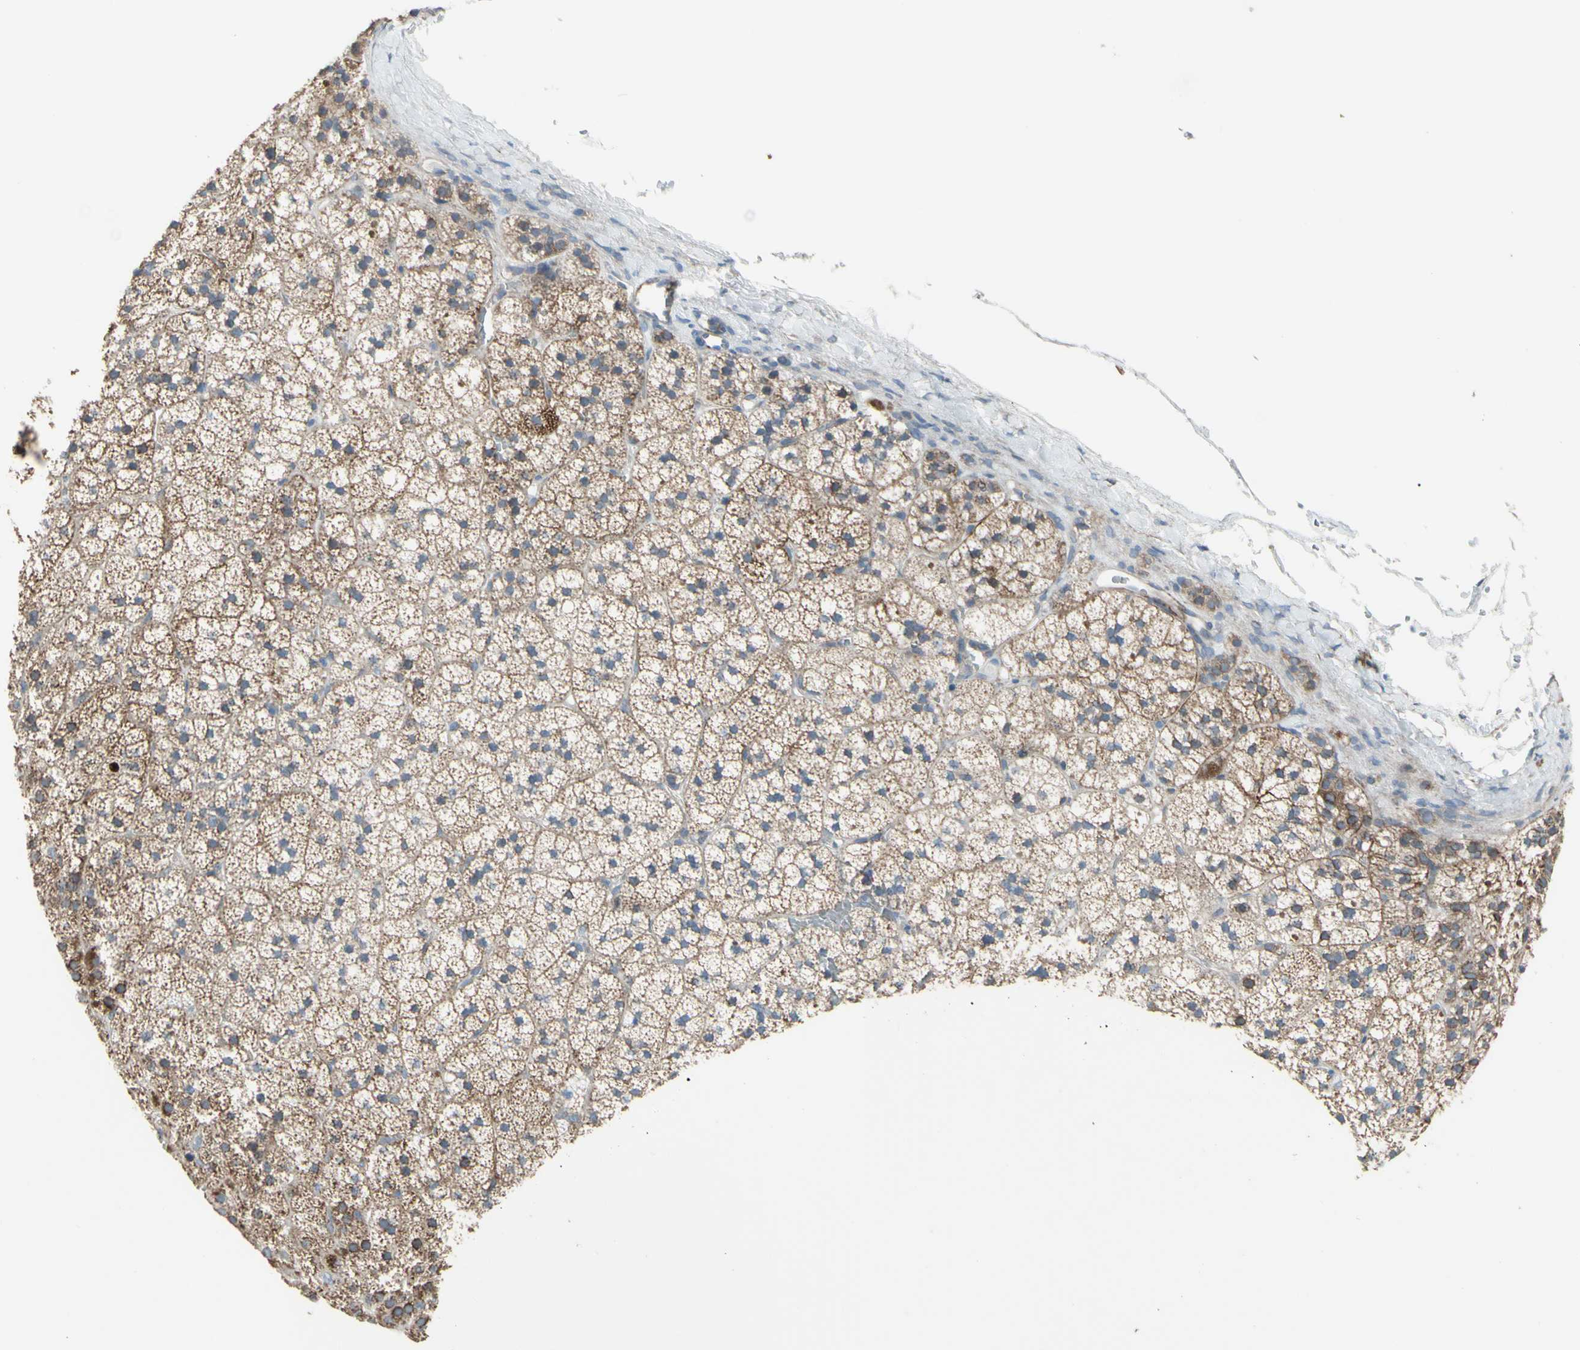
{"staining": {"intensity": "weak", "quantity": ">75%", "location": "cytoplasmic/membranous"}, "tissue": "adrenal gland", "cell_type": "Glandular cells", "image_type": "normal", "snomed": [{"axis": "morphology", "description": "Normal tissue, NOS"}, {"axis": "topography", "description": "Adrenal gland"}], "caption": "High-magnification brightfield microscopy of normal adrenal gland stained with DAB (brown) and counterstained with hematoxylin (blue). glandular cells exhibit weak cytoplasmic/membranous expression is identified in about>75% of cells. The protein of interest is stained brown, and the nuclei are stained in blue (DAB (3,3'-diaminobenzidine) IHC with brightfield microscopy, high magnification).", "gene": "FAM171B", "patient": {"sex": "male", "age": 35}}